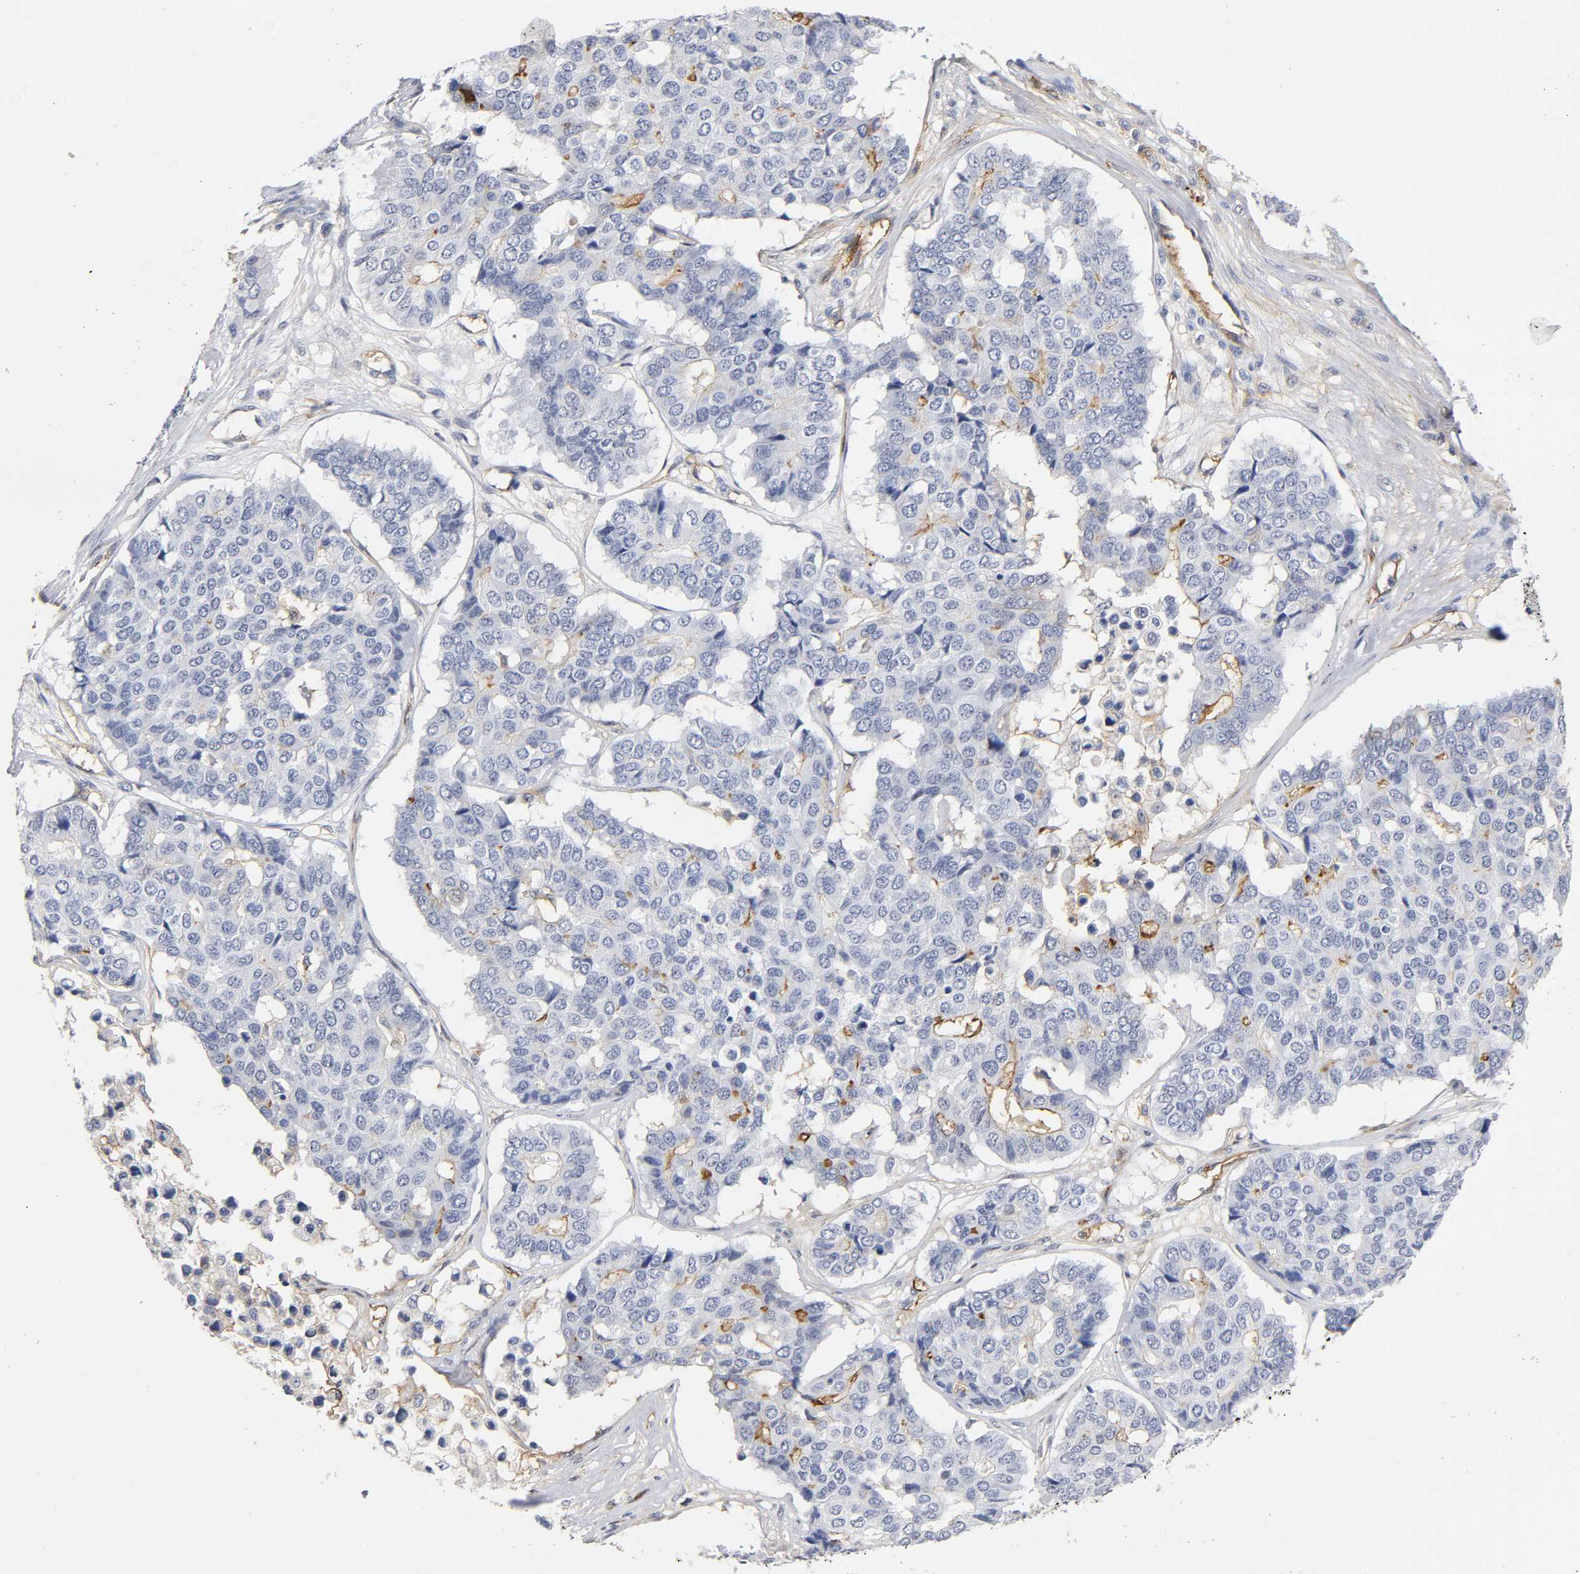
{"staining": {"intensity": "moderate", "quantity": "<25%", "location": "cytoplasmic/membranous"}, "tissue": "pancreatic cancer", "cell_type": "Tumor cells", "image_type": "cancer", "snomed": [{"axis": "morphology", "description": "Adenocarcinoma, NOS"}, {"axis": "topography", "description": "Pancreas"}], "caption": "High-magnification brightfield microscopy of pancreatic adenocarcinoma stained with DAB (3,3'-diaminobenzidine) (brown) and counterstained with hematoxylin (blue). tumor cells exhibit moderate cytoplasmic/membranous positivity is seen in approximately<25% of cells.", "gene": "ICAM1", "patient": {"sex": "male", "age": 50}}